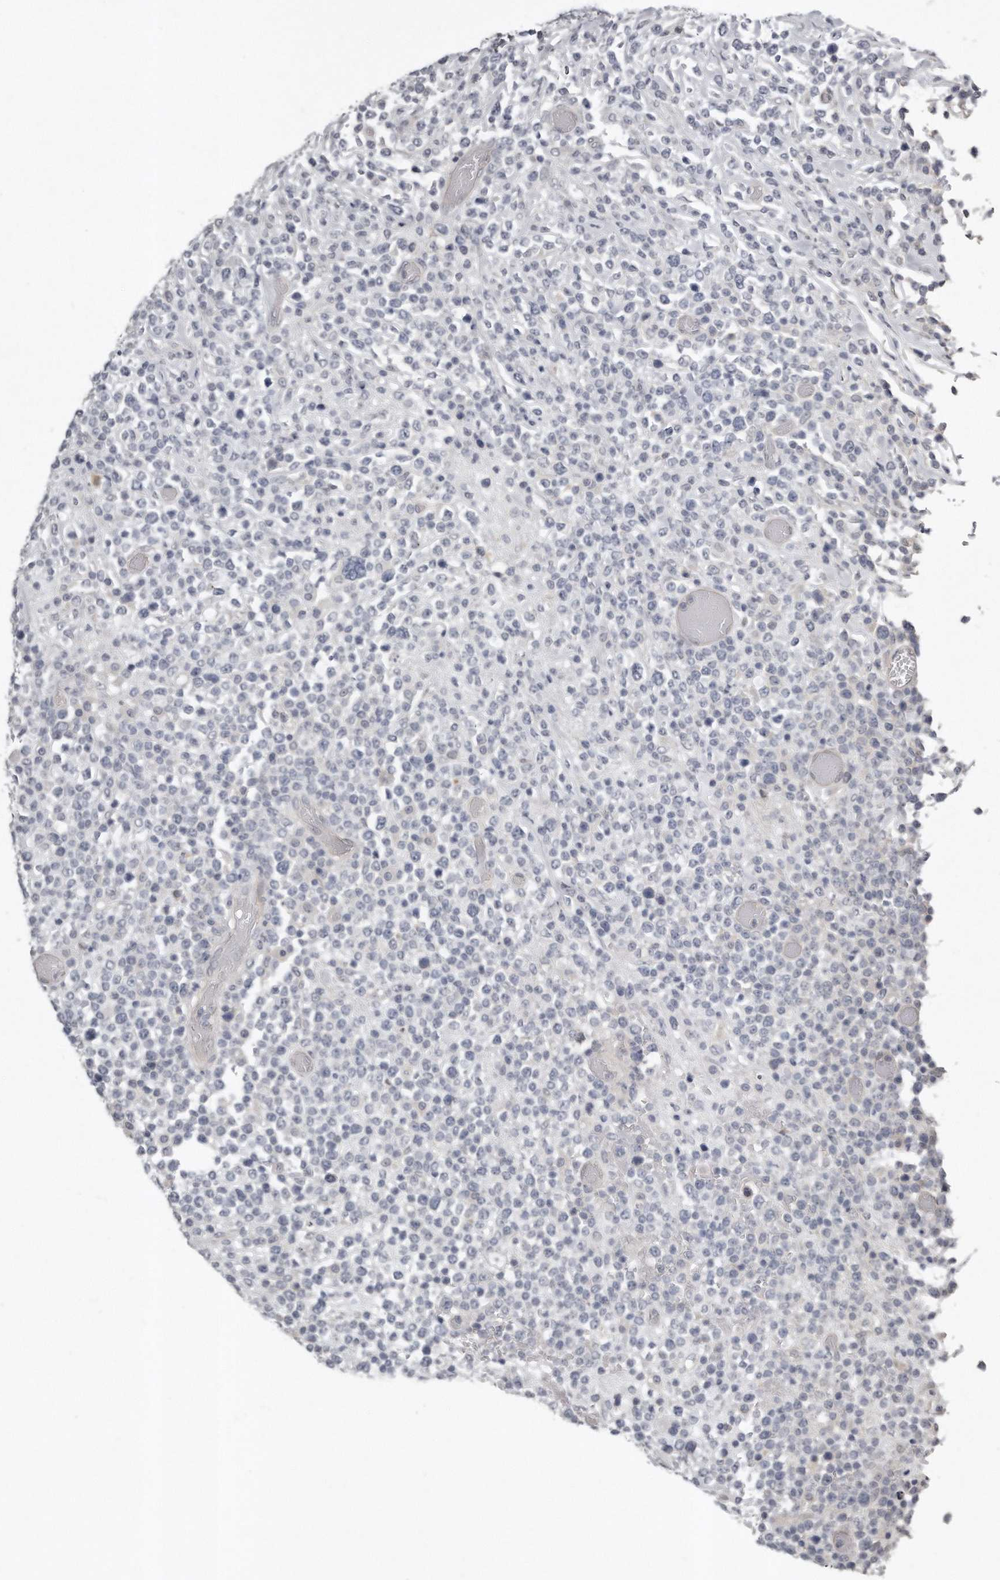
{"staining": {"intensity": "negative", "quantity": "none", "location": "none"}, "tissue": "lymphoma", "cell_type": "Tumor cells", "image_type": "cancer", "snomed": [{"axis": "morphology", "description": "Malignant lymphoma, non-Hodgkin's type, High grade"}, {"axis": "topography", "description": "Colon"}], "caption": "This is a micrograph of immunohistochemistry (IHC) staining of lymphoma, which shows no expression in tumor cells. (Brightfield microscopy of DAB (3,3'-diaminobenzidine) immunohistochemistry at high magnification).", "gene": "GGCT", "patient": {"sex": "female", "age": 53}}